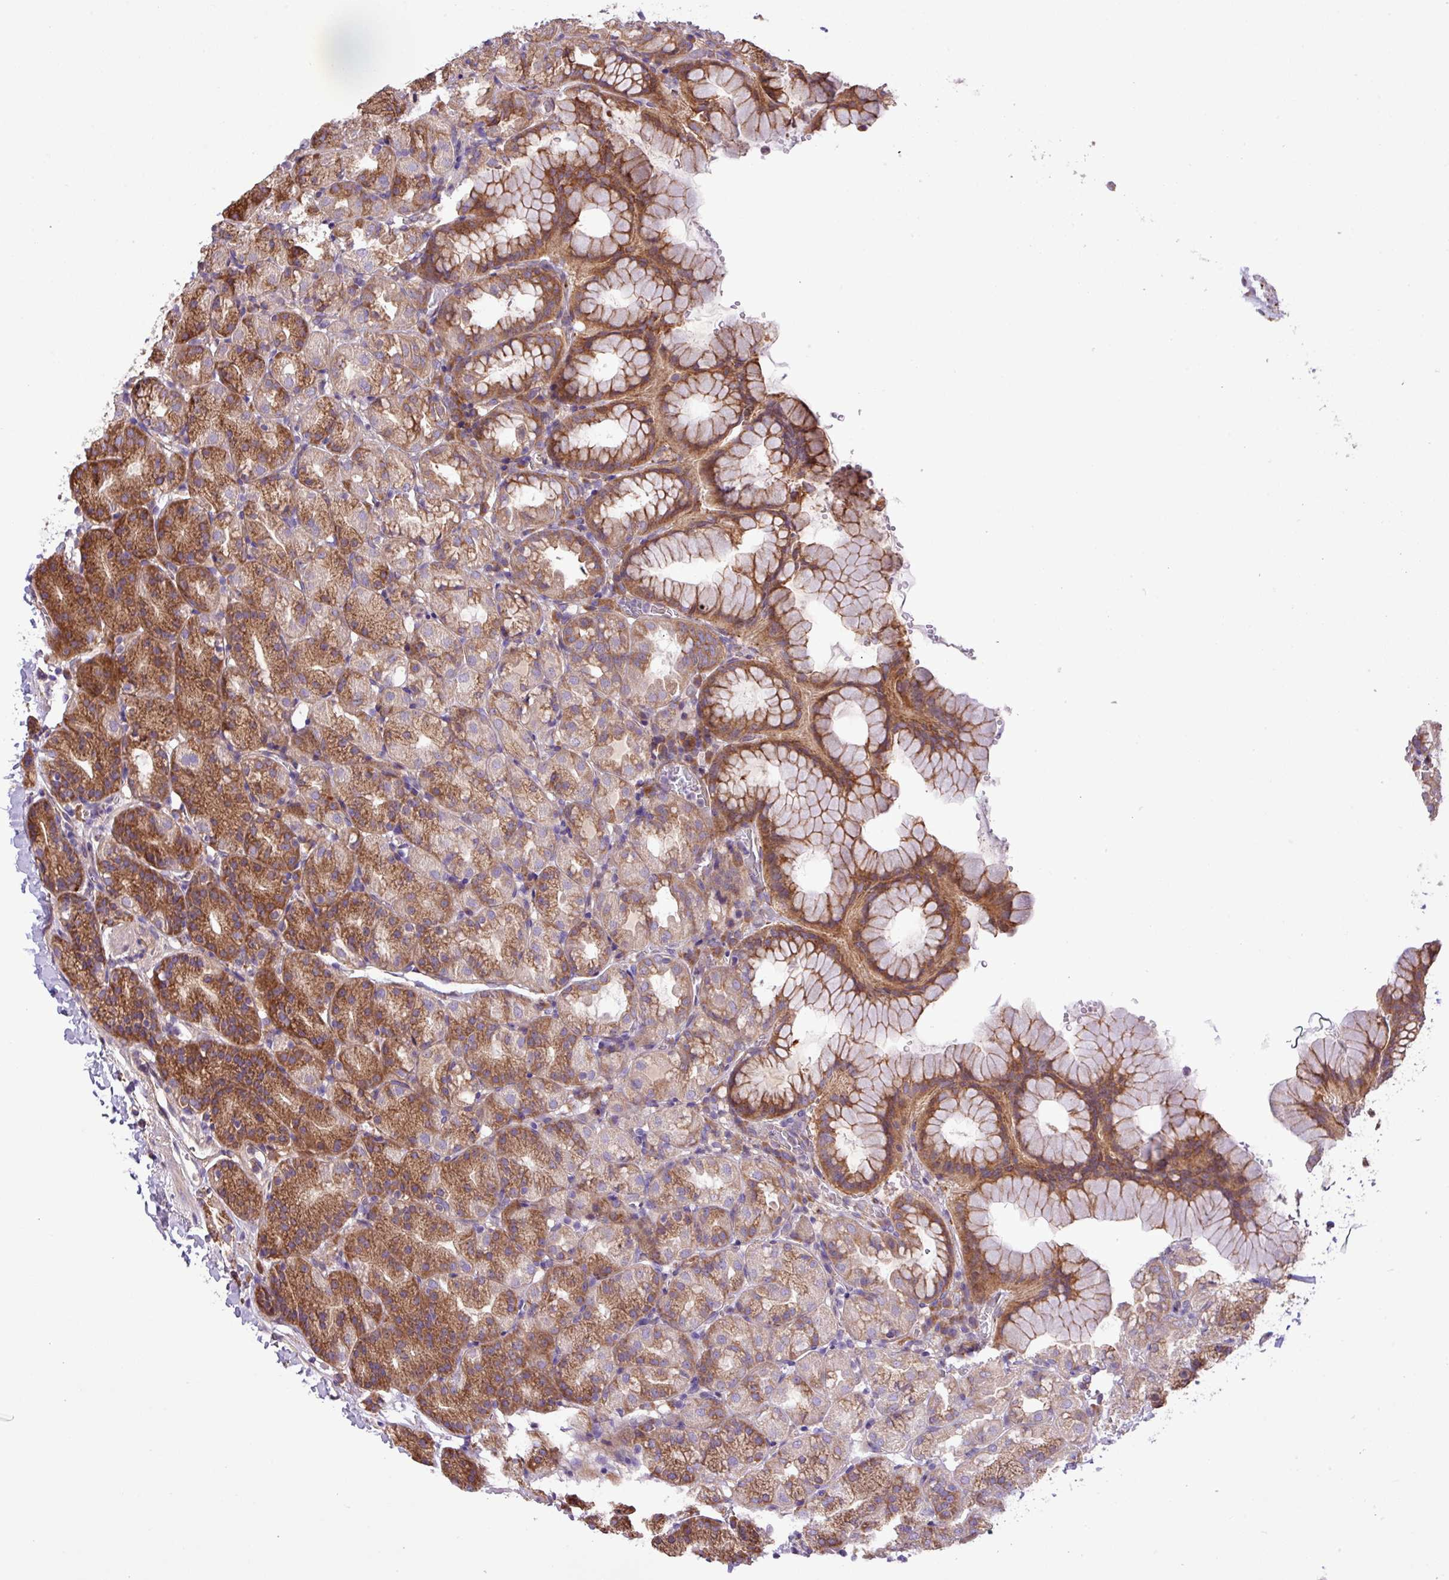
{"staining": {"intensity": "moderate", "quantity": "25%-75%", "location": "cytoplasmic/membranous"}, "tissue": "stomach", "cell_type": "Glandular cells", "image_type": "normal", "snomed": [{"axis": "morphology", "description": "Normal tissue, NOS"}, {"axis": "topography", "description": "Stomach, upper"}], "caption": "Protein expression analysis of unremarkable stomach reveals moderate cytoplasmic/membranous positivity in approximately 25%-75% of glandular cells.", "gene": "MEGF6", "patient": {"sex": "female", "age": 81}}